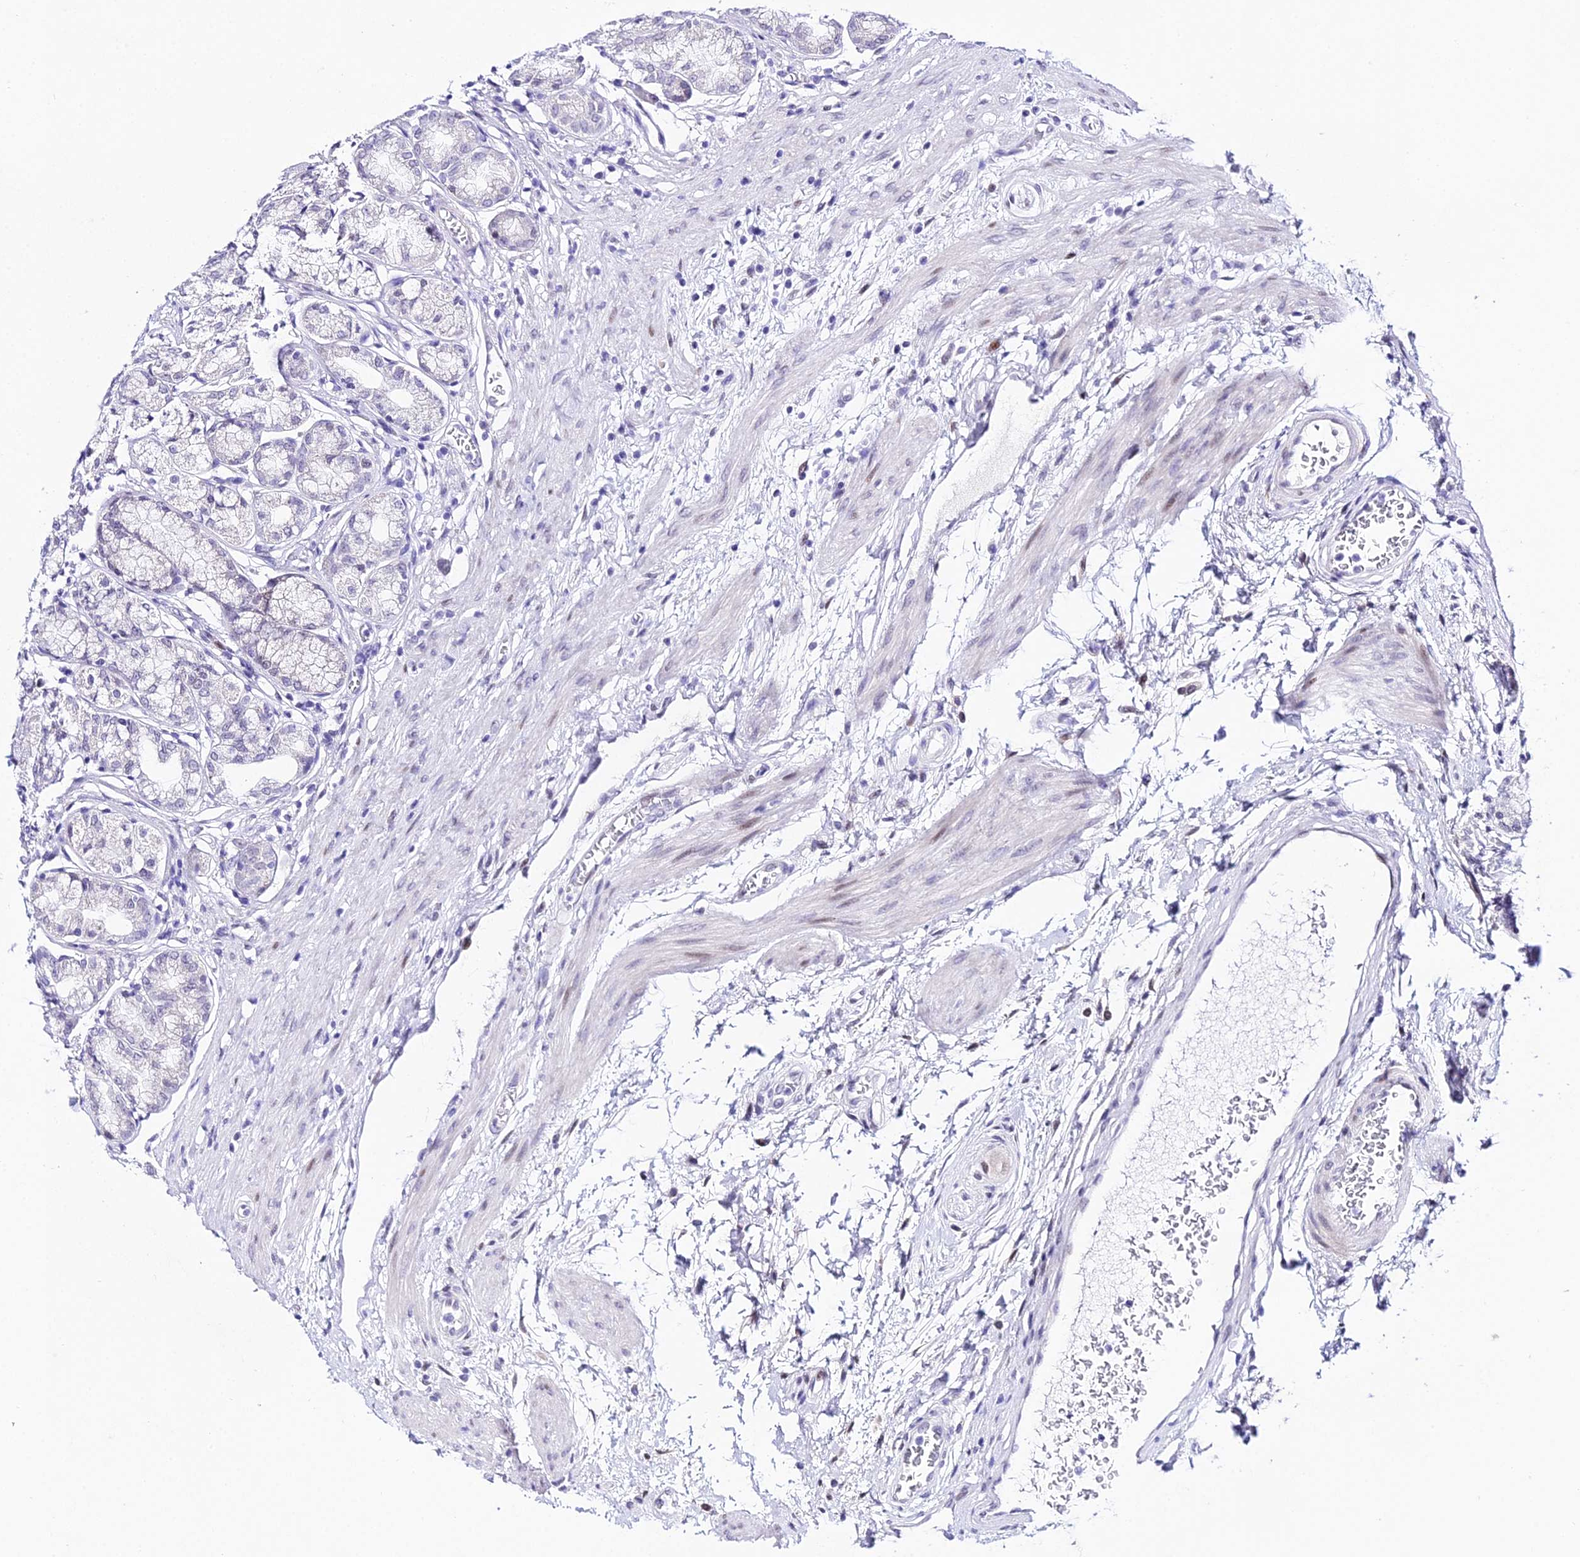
{"staining": {"intensity": "weak", "quantity": "<25%", "location": "cytoplasmic/membranous,nuclear"}, "tissue": "stomach", "cell_type": "Glandular cells", "image_type": "normal", "snomed": [{"axis": "morphology", "description": "Normal tissue, NOS"}, {"axis": "morphology", "description": "Adenocarcinoma, NOS"}, {"axis": "morphology", "description": "Adenocarcinoma, High grade"}, {"axis": "topography", "description": "Stomach, upper"}, {"axis": "topography", "description": "Stomach"}], "caption": "A high-resolution image shows immunohistochemistry staining of benign stomach, which demonstrates no significant staining in glandular cells.", "gene": "POFUT2", "patient": {"sex": "female", "age": 65}}